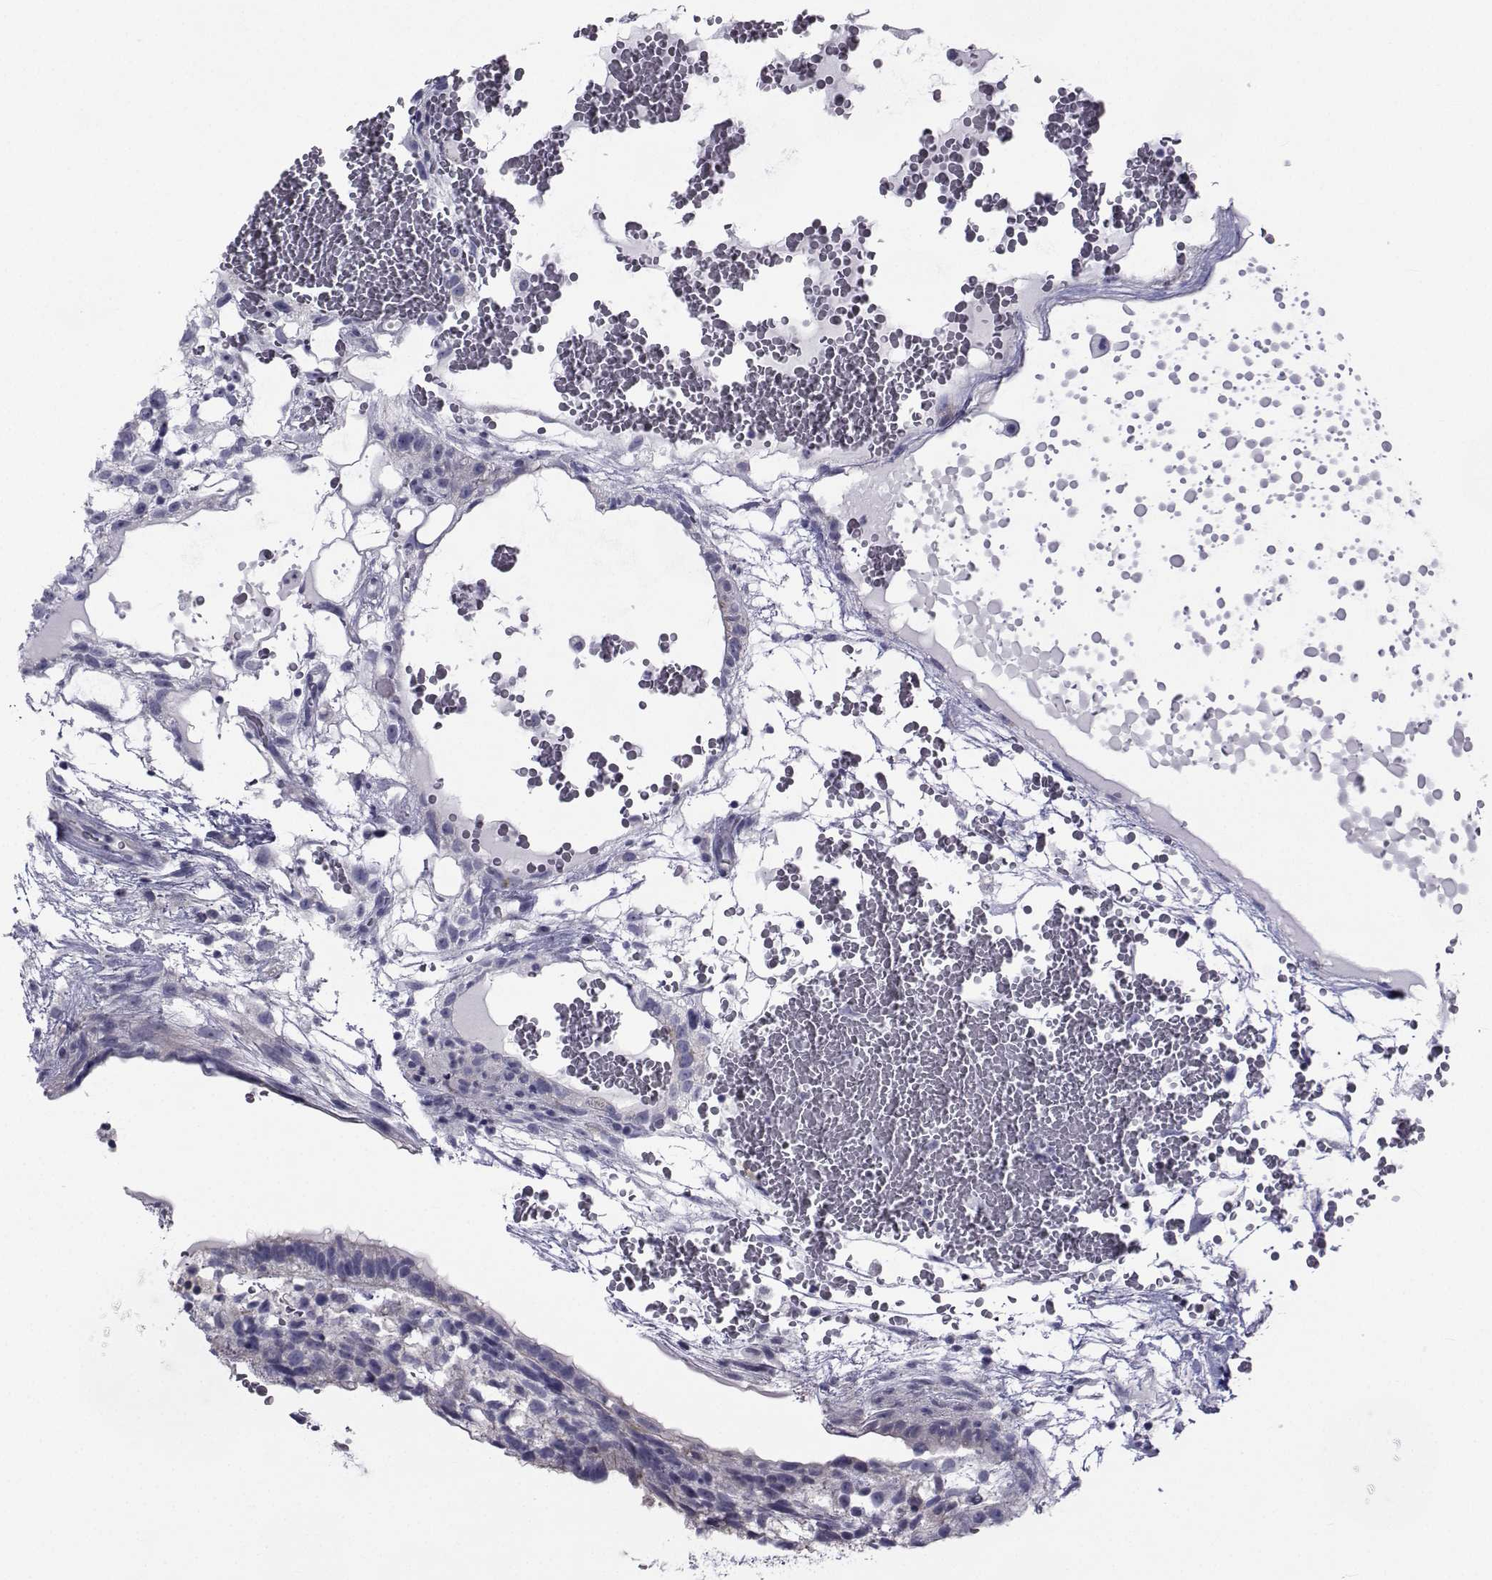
{"staining": {"intensity": "weak", "quantity": "<25%", "location": "cytoplasmic/membranous"}, "tissue": "testis cancer", "cell_type": "Tumor cells", "image_type": "cancer", "snomed": [{"axis": "morphology", "description": "Normal tissue, NOS"}, {"axis": "morphology", "description": "Carcinoma, Embryonal, NOS"}, {"axis": "topography", "description": "Testis"}], "caption": "Micrograph shows no protein staining in tumor cells of testis embryonal carcinoma tissue.", "gene": "FDXR", "patient": {"sex": "male", "age": 32}}